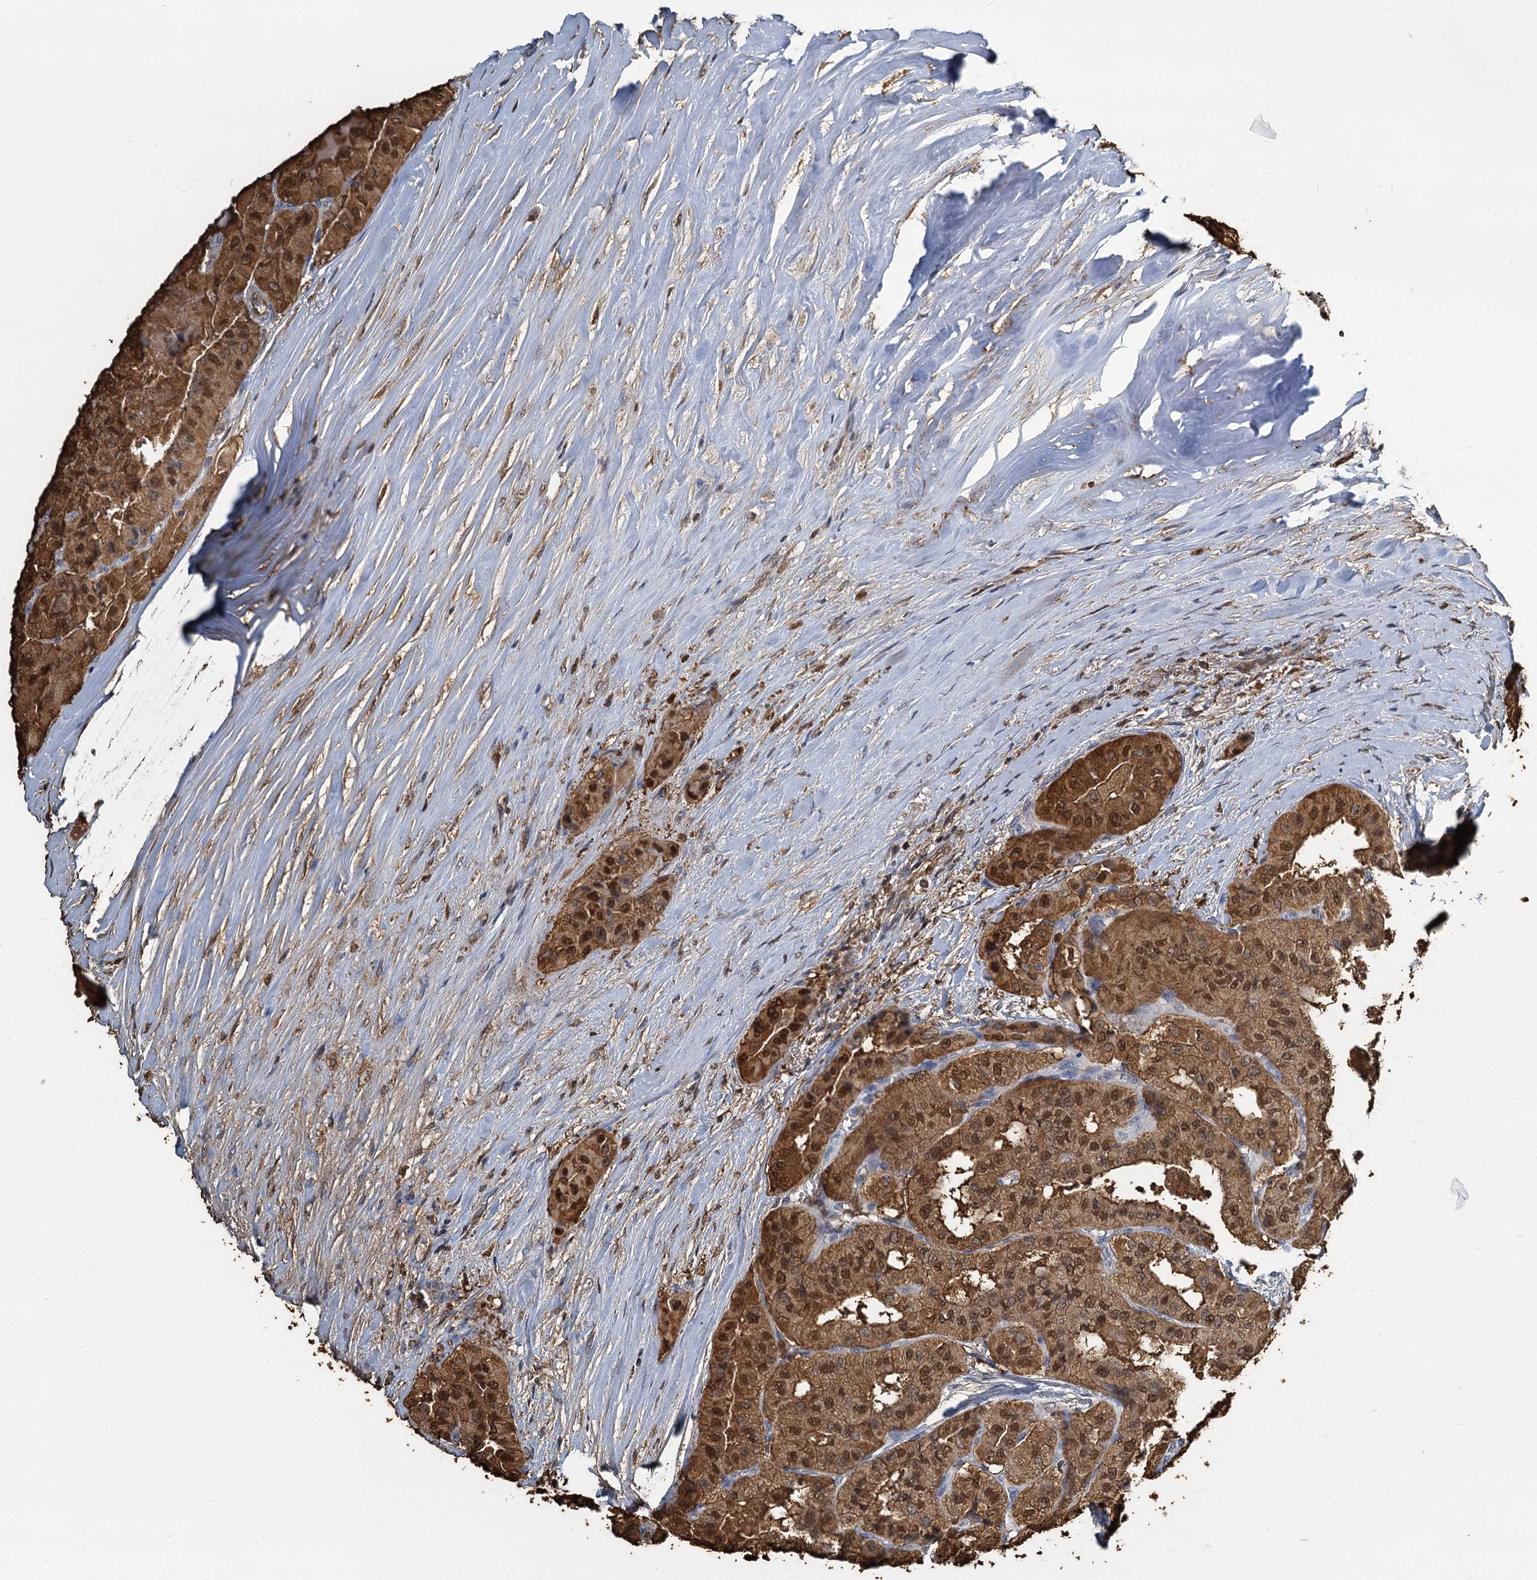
{"staining": {"intensity": "strong", "quantity": ">75%", "location": "cytoplasmic/membranous,nuclear"}, "tissue": "thyroid cancer", "cell_type": "Tumor cells", "image_type": "cancer", "snomed": [{"axis": "morphology", "description": "Papillary adenocarcinoma, NOS"}, {"axis": "topography", "description": "Thyroid gland"}], "caption": "A high amount of strong cytoplasmic/membranous and nuclear staining is present in about >75% of tumor cells in thyroid cancer tissue.", "gene": "S100A6", "patient": {"sex": "female", "age": 59}}